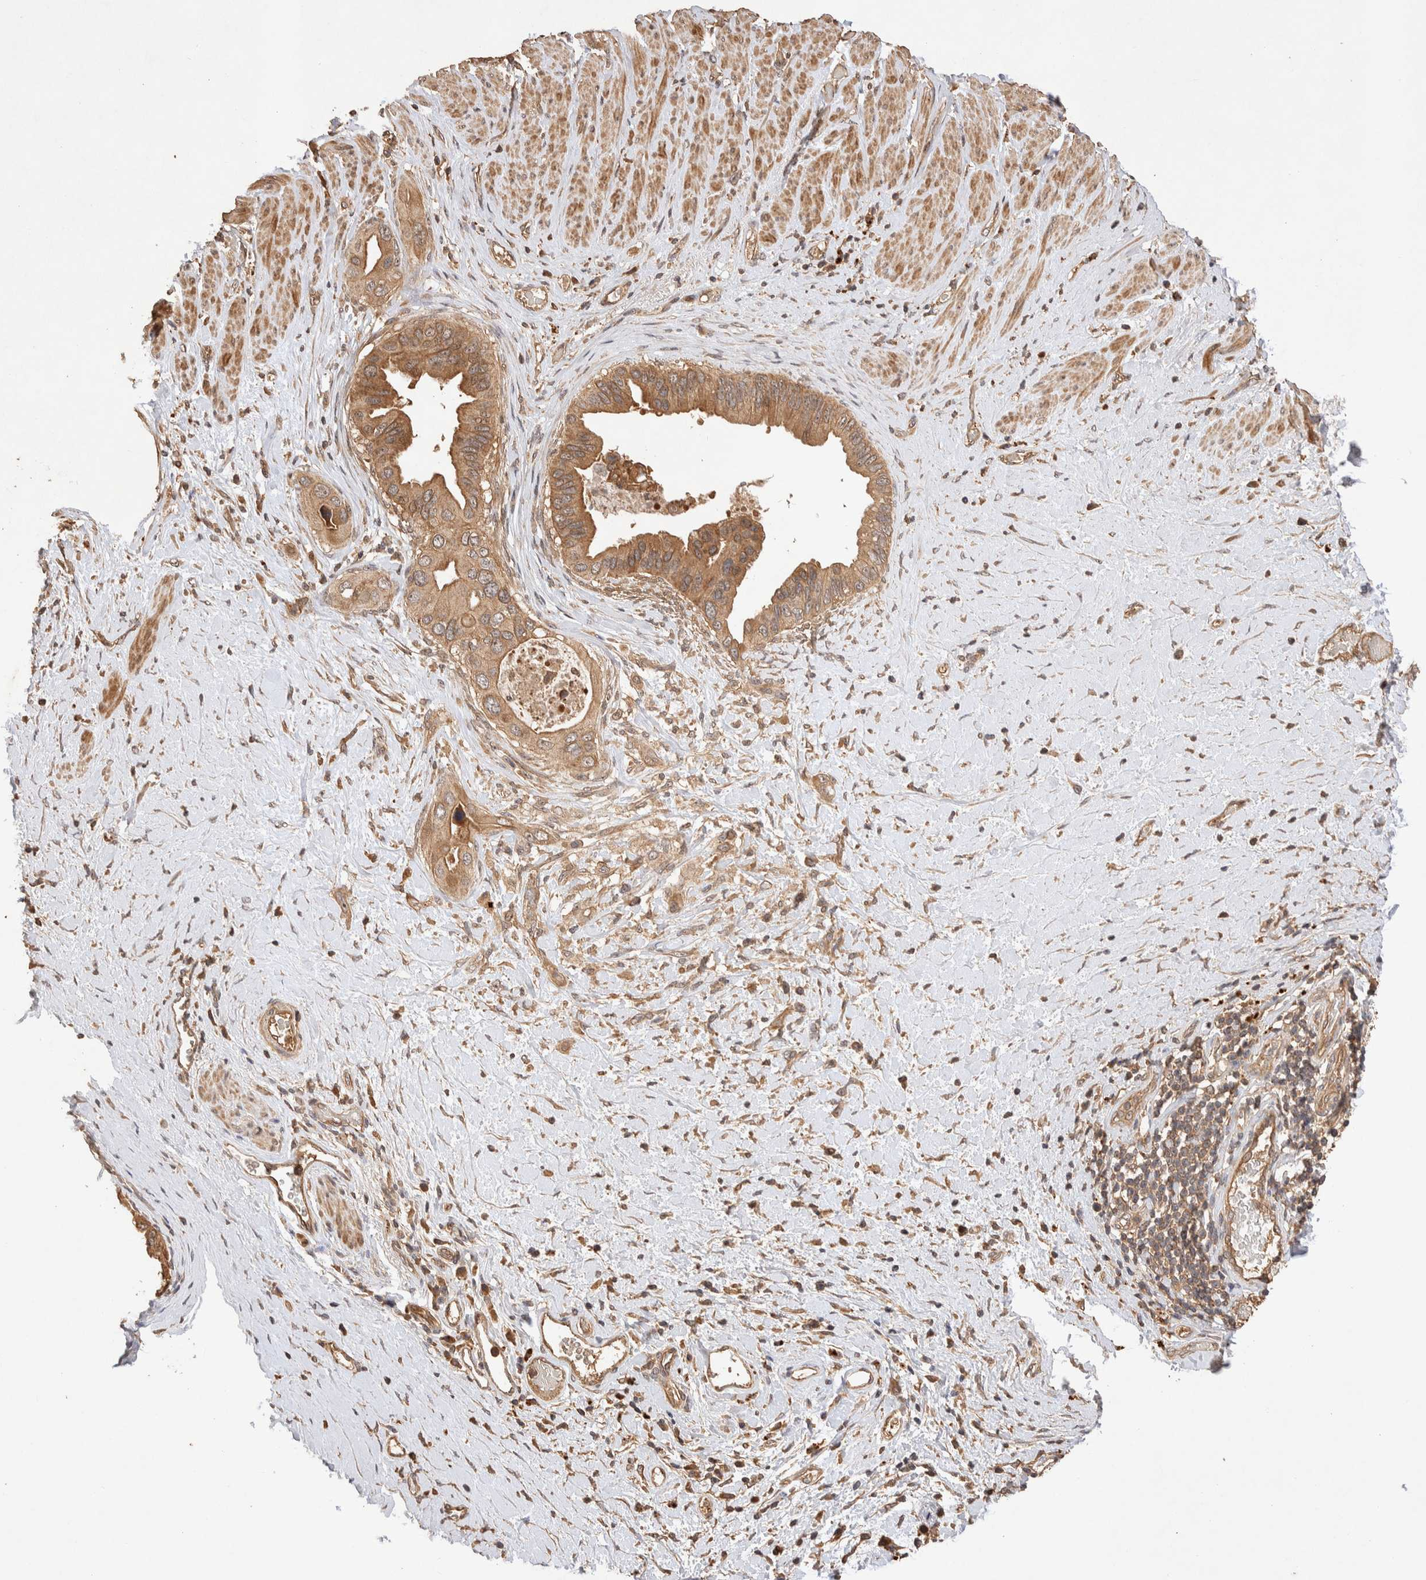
{"staining": {"intensity": "moderate", "quantity": ">75%", "location": "cytoplasmic/membranous"}, "tissue": "pancreatic cancer", "cell_type": "Tumor cells", "image_type": "cancer", "snomed": [{"axis": "morphology", "description": "Adenocarcinoma, NOS"}, {"axis": "topography", "description": "Pancreas"}], "caption": "Tumor cells reveal moderate cytoplasmic/membranous positivity in about >75% of cells in pancreatic adenocarcinoma.", "gene": "NSMAF", "patient": {"sex": "female", "age": 56}}